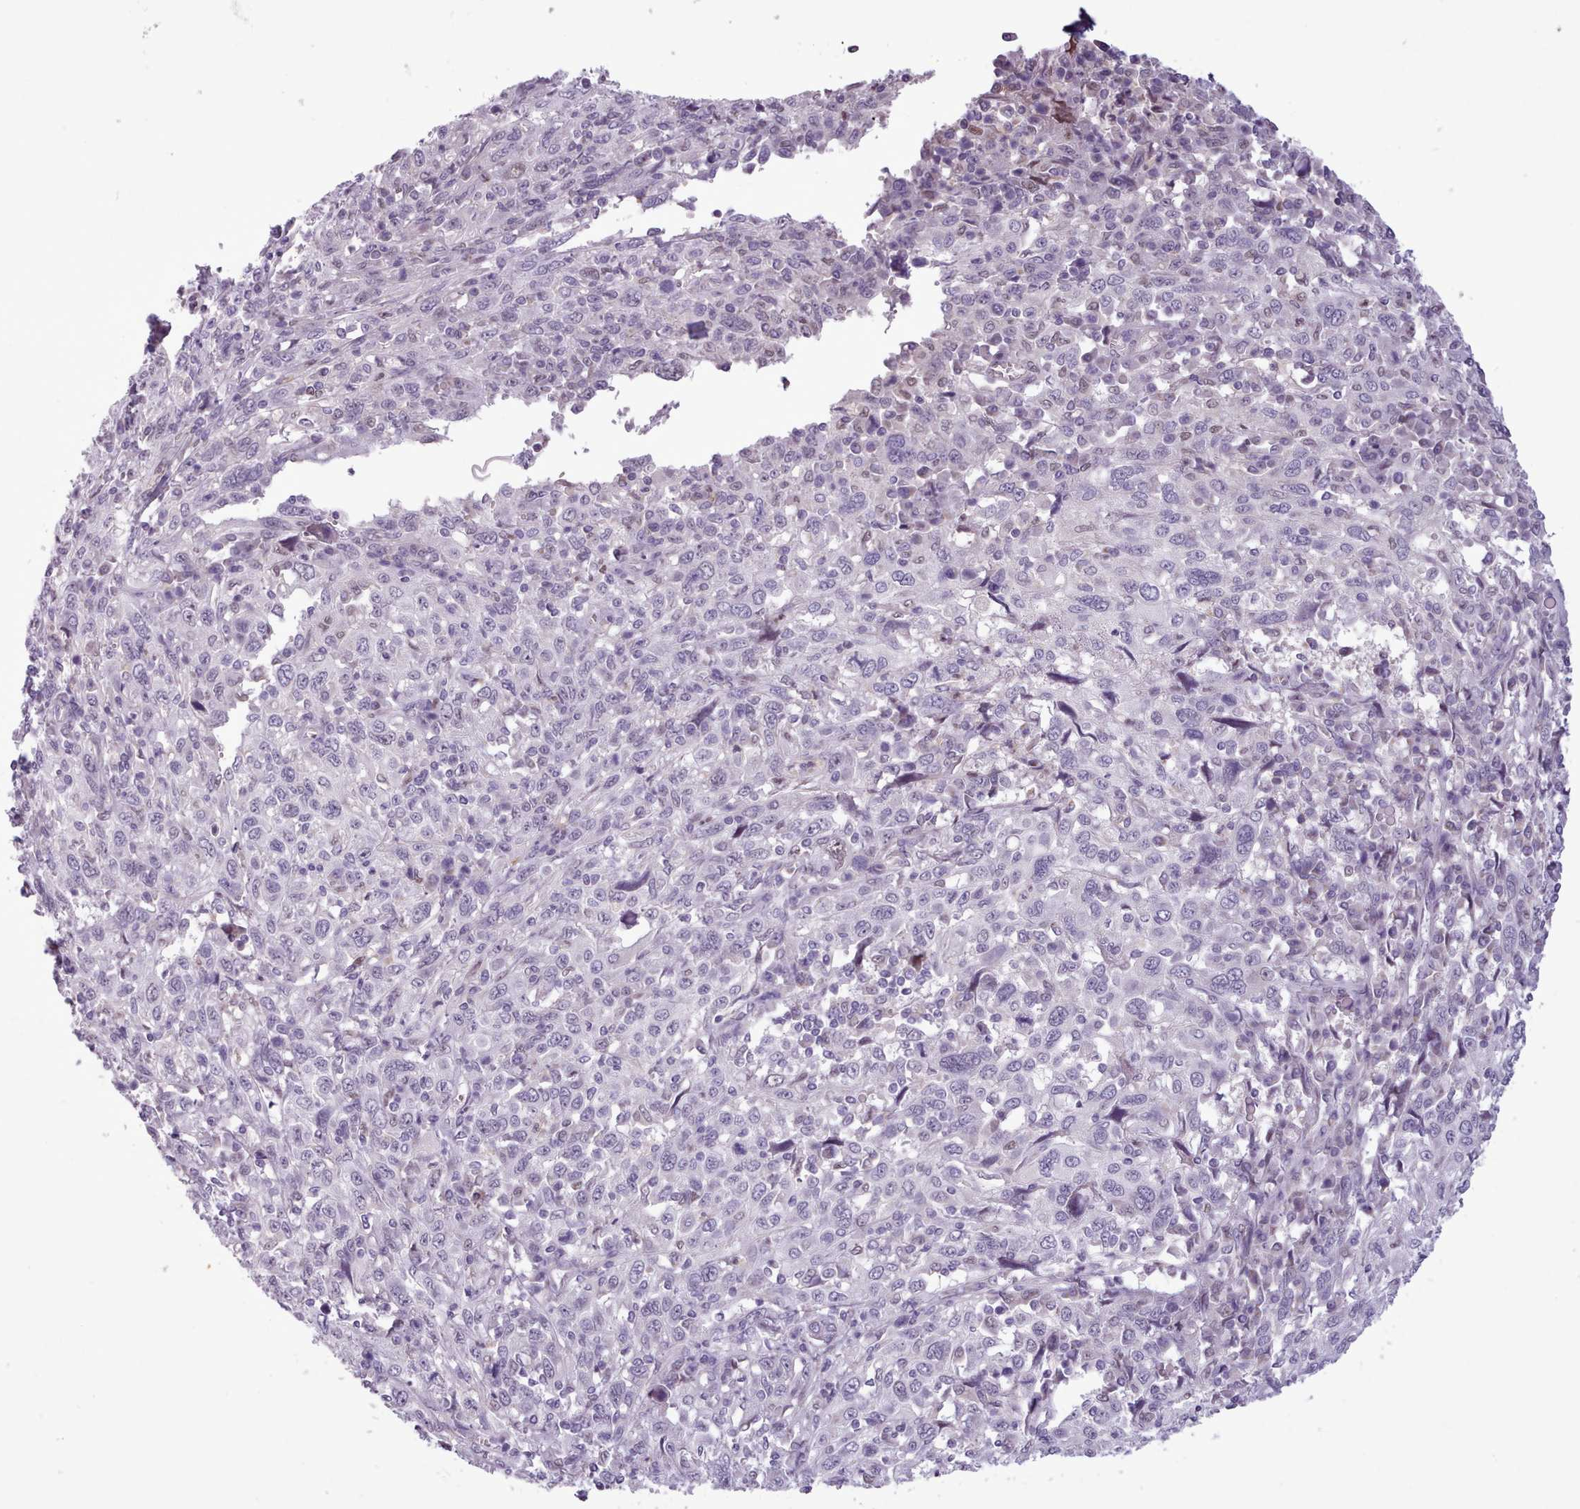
{"staining": {"intensity": "negative", "quantity": "none", "location": "none"}, "tissue": "cervical cancer", "cell_type": "Tumor cells", "image_type": "cancer", "snomed": [{"axis": "morphology", "description": "Squamous cell carcinoma, NOS"}, {"axis": "topography", "description": "Cervix"}], "caption": "IHC photomicrograph of squamous cell carcinoma (cervical) stained for a protein (brown), which reveals no positivity in tumor cells.", "gene": "SLURP1", "patient": {"sex": "female", "age": 46}}